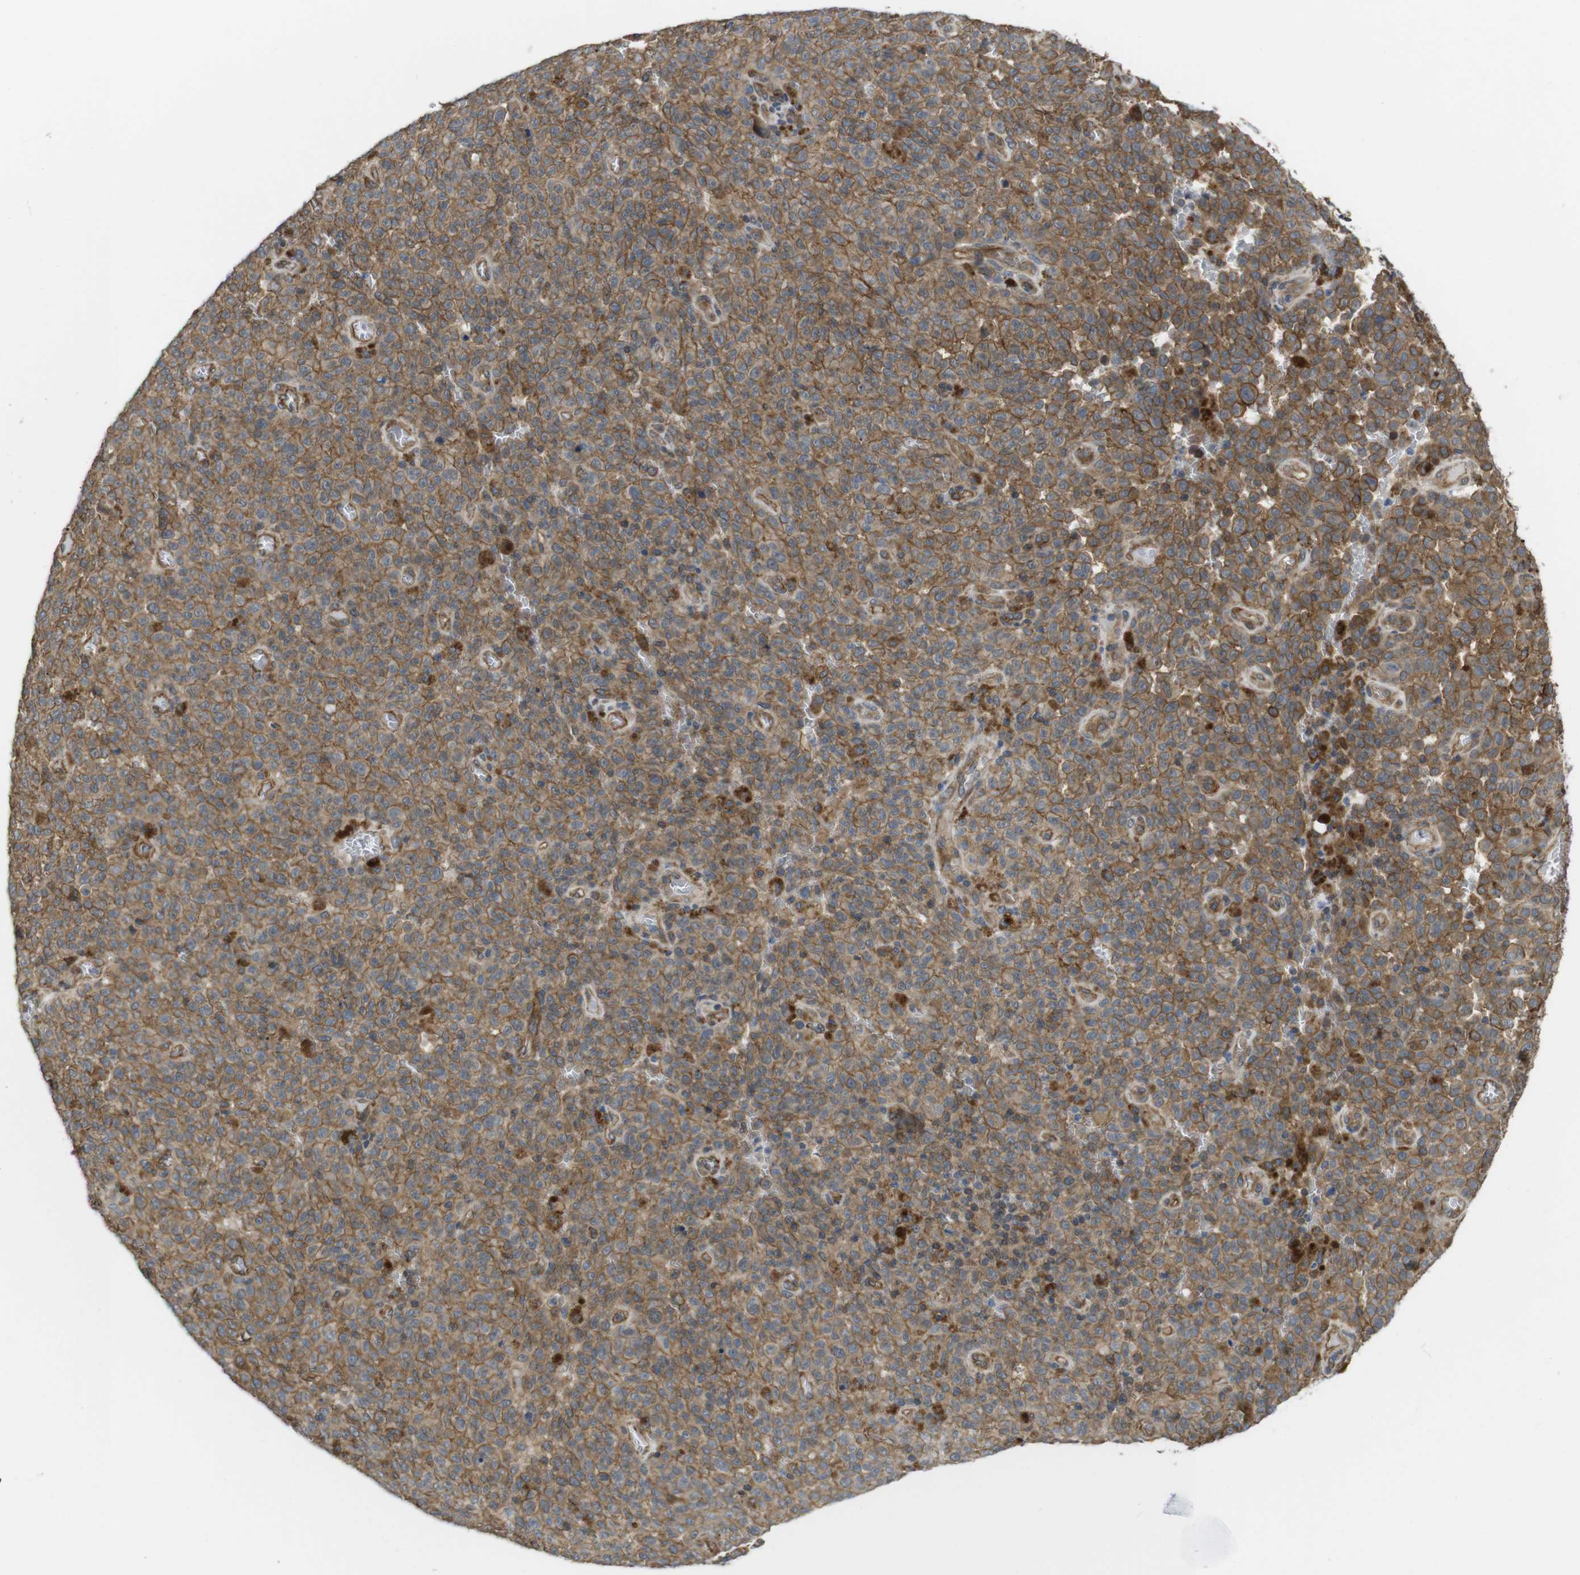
{"staining": {"intensity": "moderate", "quantity": ">75%", "location": "cytoplasmic/membranous"}, "tissue": "melanoma", "cell_type": "Tumor cells", "image_type": "cancer", "snomed": [{"axis": "morphology", "description": "Malignant melanoma, NOS"}, {"axis": "topography", "description": "Skin"}], "caption": "Immunohistochemical staining of human malignant melanoma shows medium levels of moderate cytoplasmic/membranous expression in about >75% of tumor cells.", "gene": "ZDHHC5", "patient": {"sex": "female", "age": 82}}